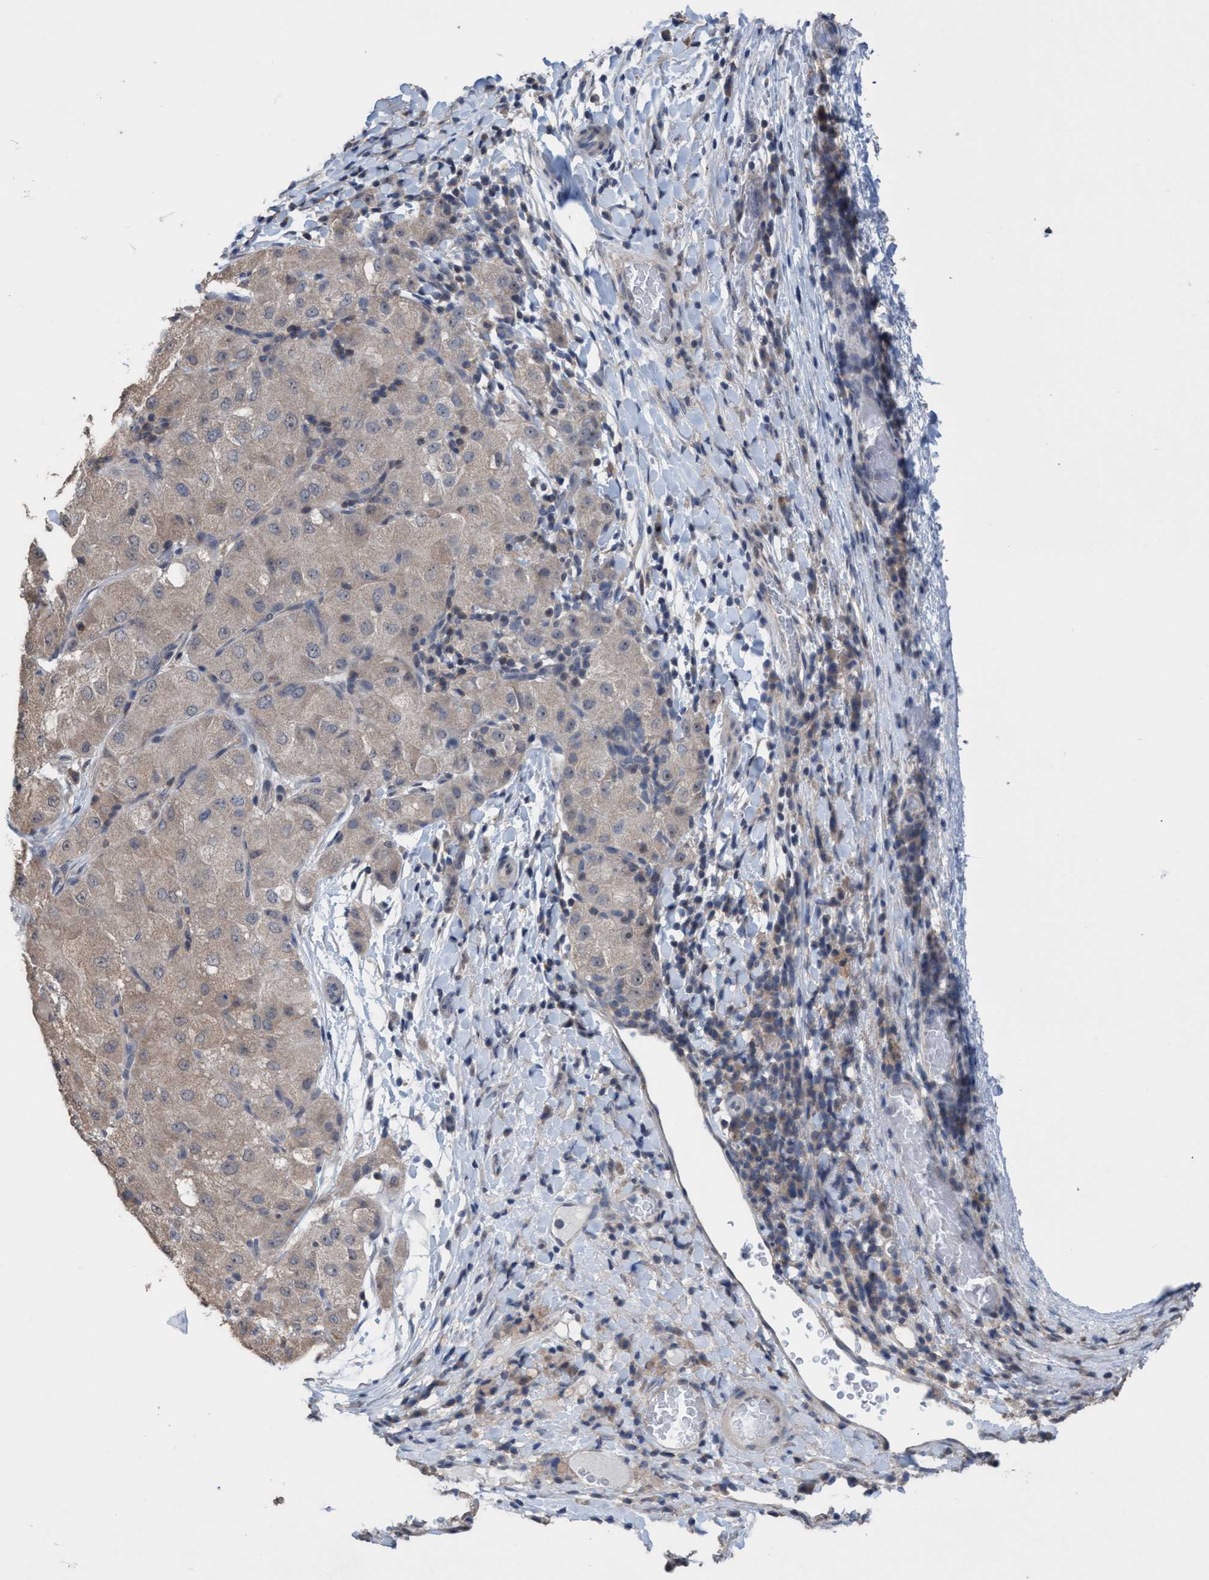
{"staining": {"intensity": "weak", "quantity": ">75%", "location": "cytoplasmic/membranous"}, "tissue": "liver cancer", "cell_type": "Tumor cells", "image_type": "cancer", "snomed": [{"axis": "morphology", "description": "Carcinoma, Hepatocellular, NOS"}, {"axis": "topography", "description": "Liver"}], "caption": "Liver cancer (hepatocellular carcinoma) stained with a brown dye demonstrates weak cytoplasmic/membranous positive staining in about >75% of tumor cells.", "gene": "GLOD4", "patient": {"sex": "male", "age": 80}}